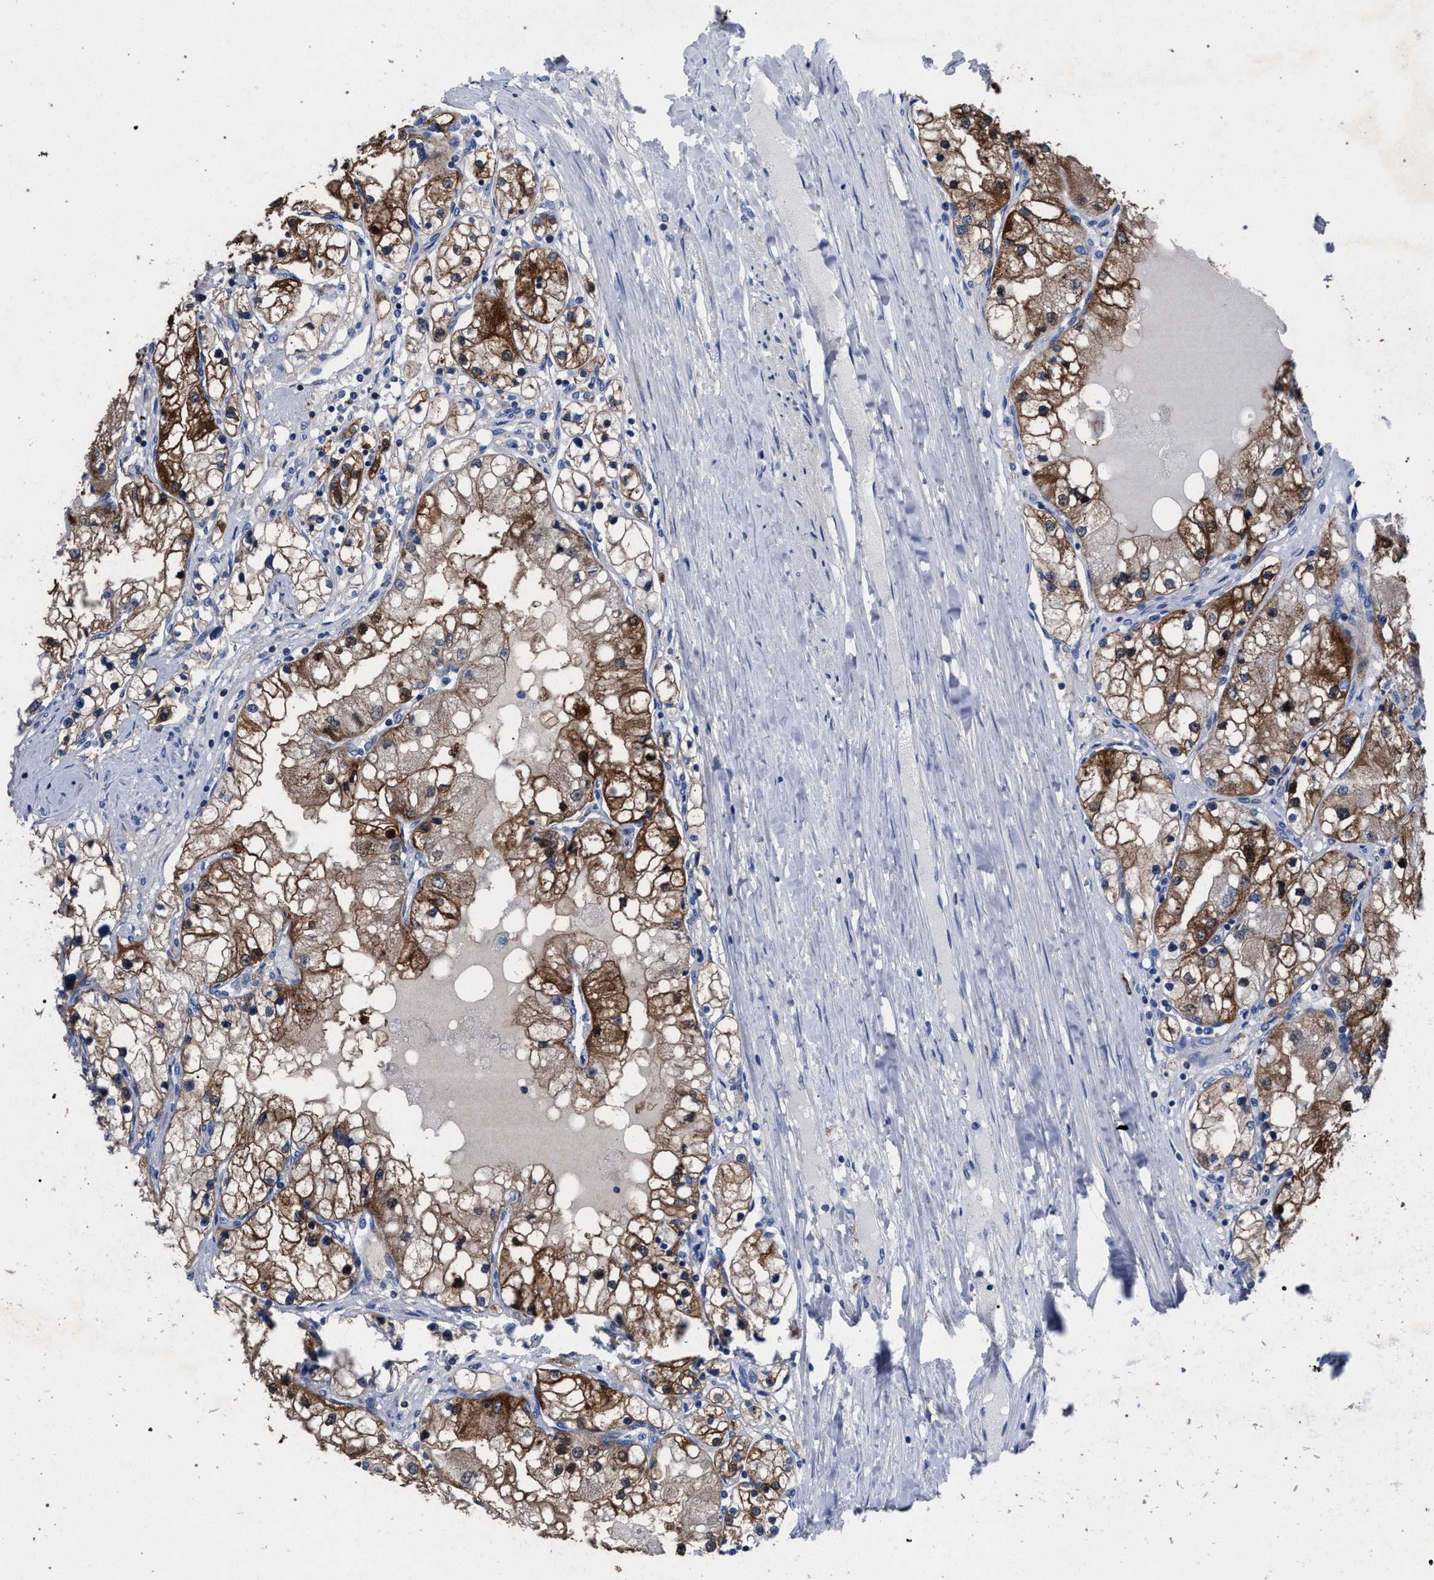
{"staining": {"intensity": "moderate", "quantity": ">75%", "location": "cytoplasmic/membranous"}, "tissue": "renal cancer", "cell_type": "Tumor cells", "image_type": "cancer", "snomed": [{"axis": "morphology", "description": "Adenocarcinoma, NOS"}, {"axis": "topography", "description": "Kidney"}], "caption": "Immunohistochemistry (IHC) (DAB (3,3'-diaminobenzidine)) staining of adenocarcinoma (renal) displays moderate cytoplasmic/membranous protein positivity in about >75% of tumor cells. (brown staining indicates protein expression, while blue staining denotes nuclei).", "gene": "CRYZ", "patient": {"sex": "male", "age": 68}}